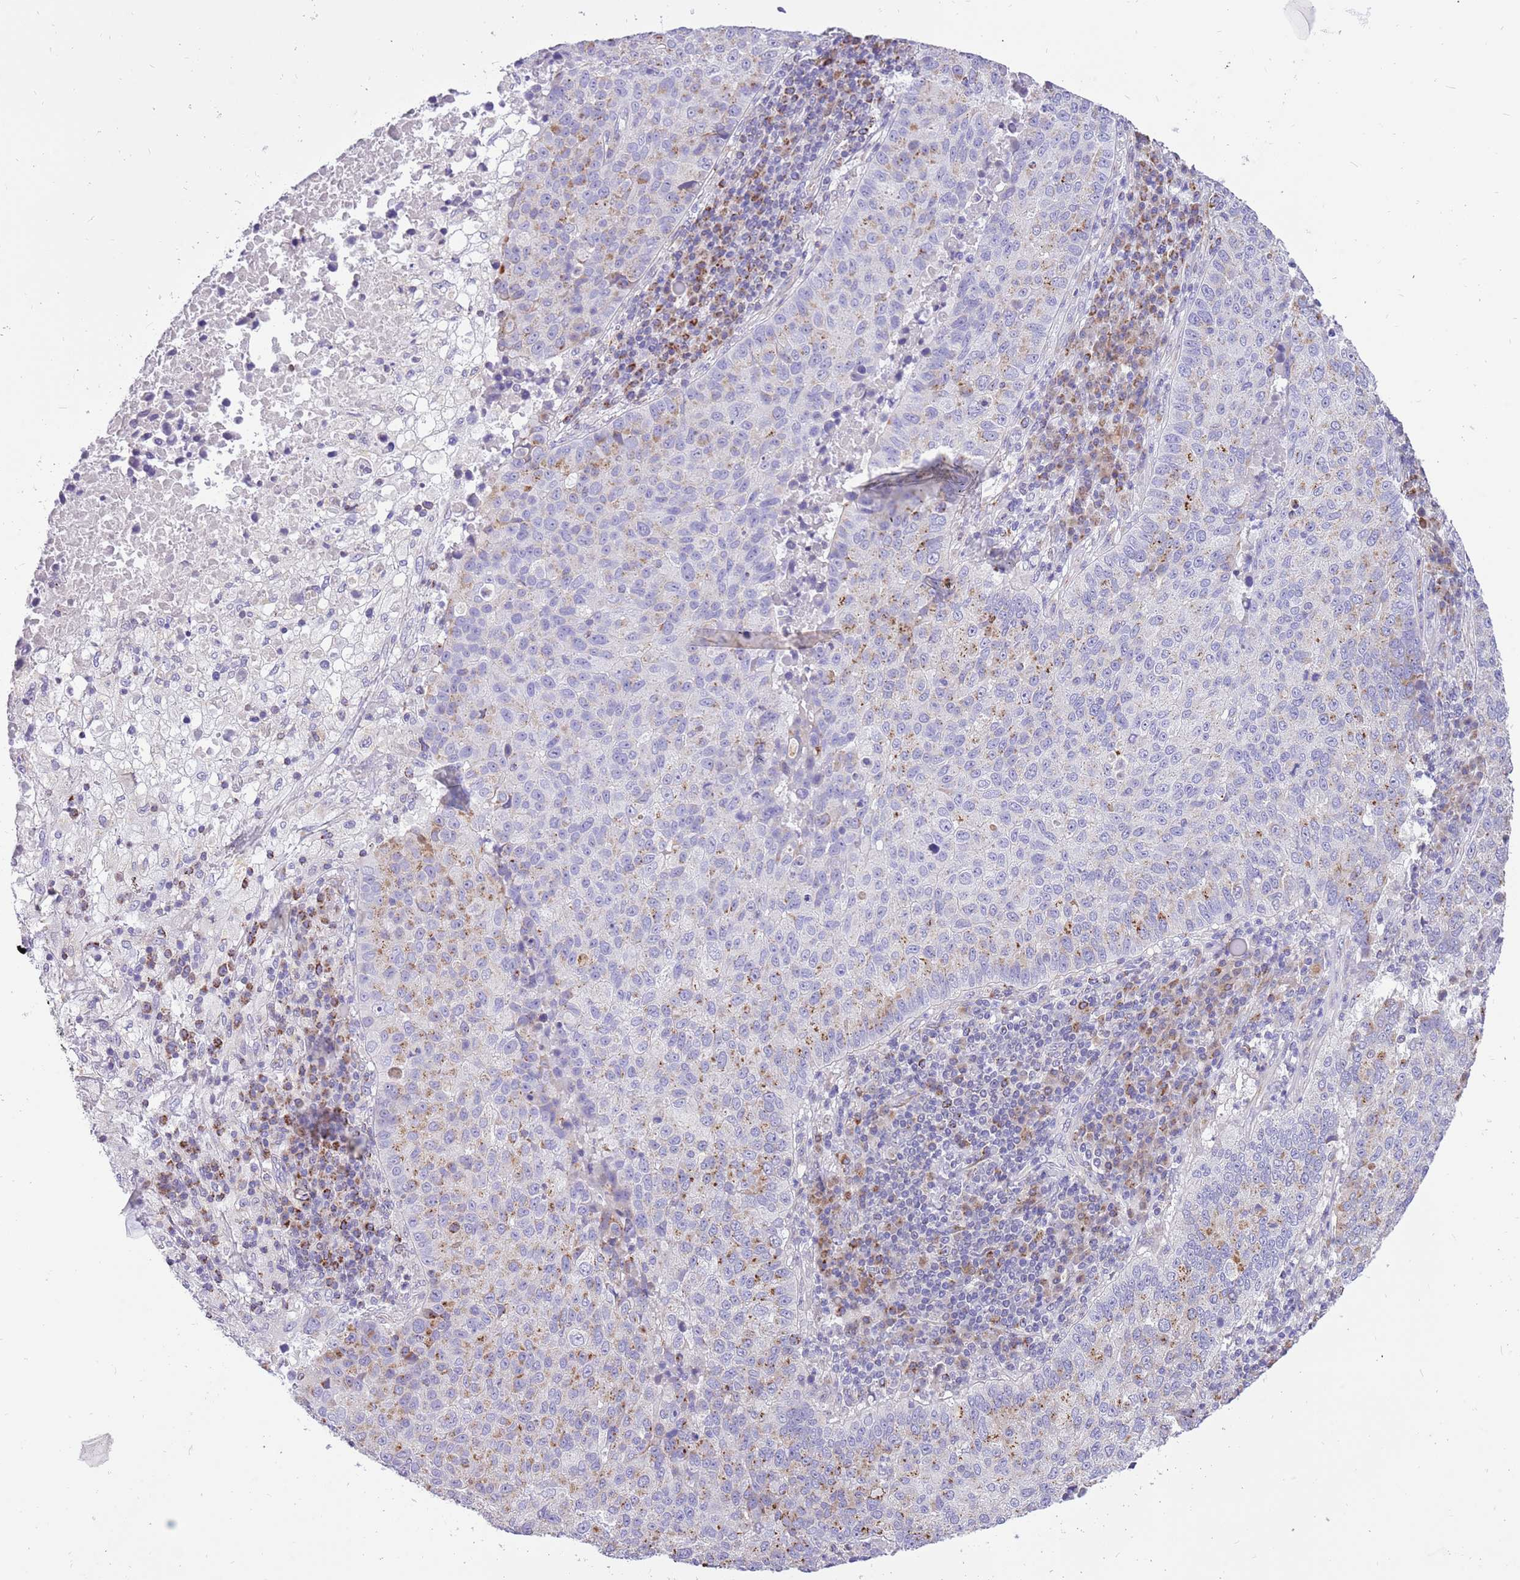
{"staining": {"intensity": "moderate", "quantity": "<25%", "location": "cytoplasmic/membranous"}, "tissue": "lung cancer", "cell_type": "Tumor cells", "image_type": "cancer", "snomed": [{"axis": "morphology", "description": "Squamous cell carcinoma, NOS"}, {"axis": "topography", "description": "Lung"}], "caption": "Lung squamous cell carcinoma stained with DAB (3,3'-diaminobenzidine) immunohistochemistry (IHC) demonstrates low levels of moderate cytoplasmic/membranous positivity in approximately <25% of tumor cells.", "gene": "COX17", "patient": {"sex": "male", "age": 73}}